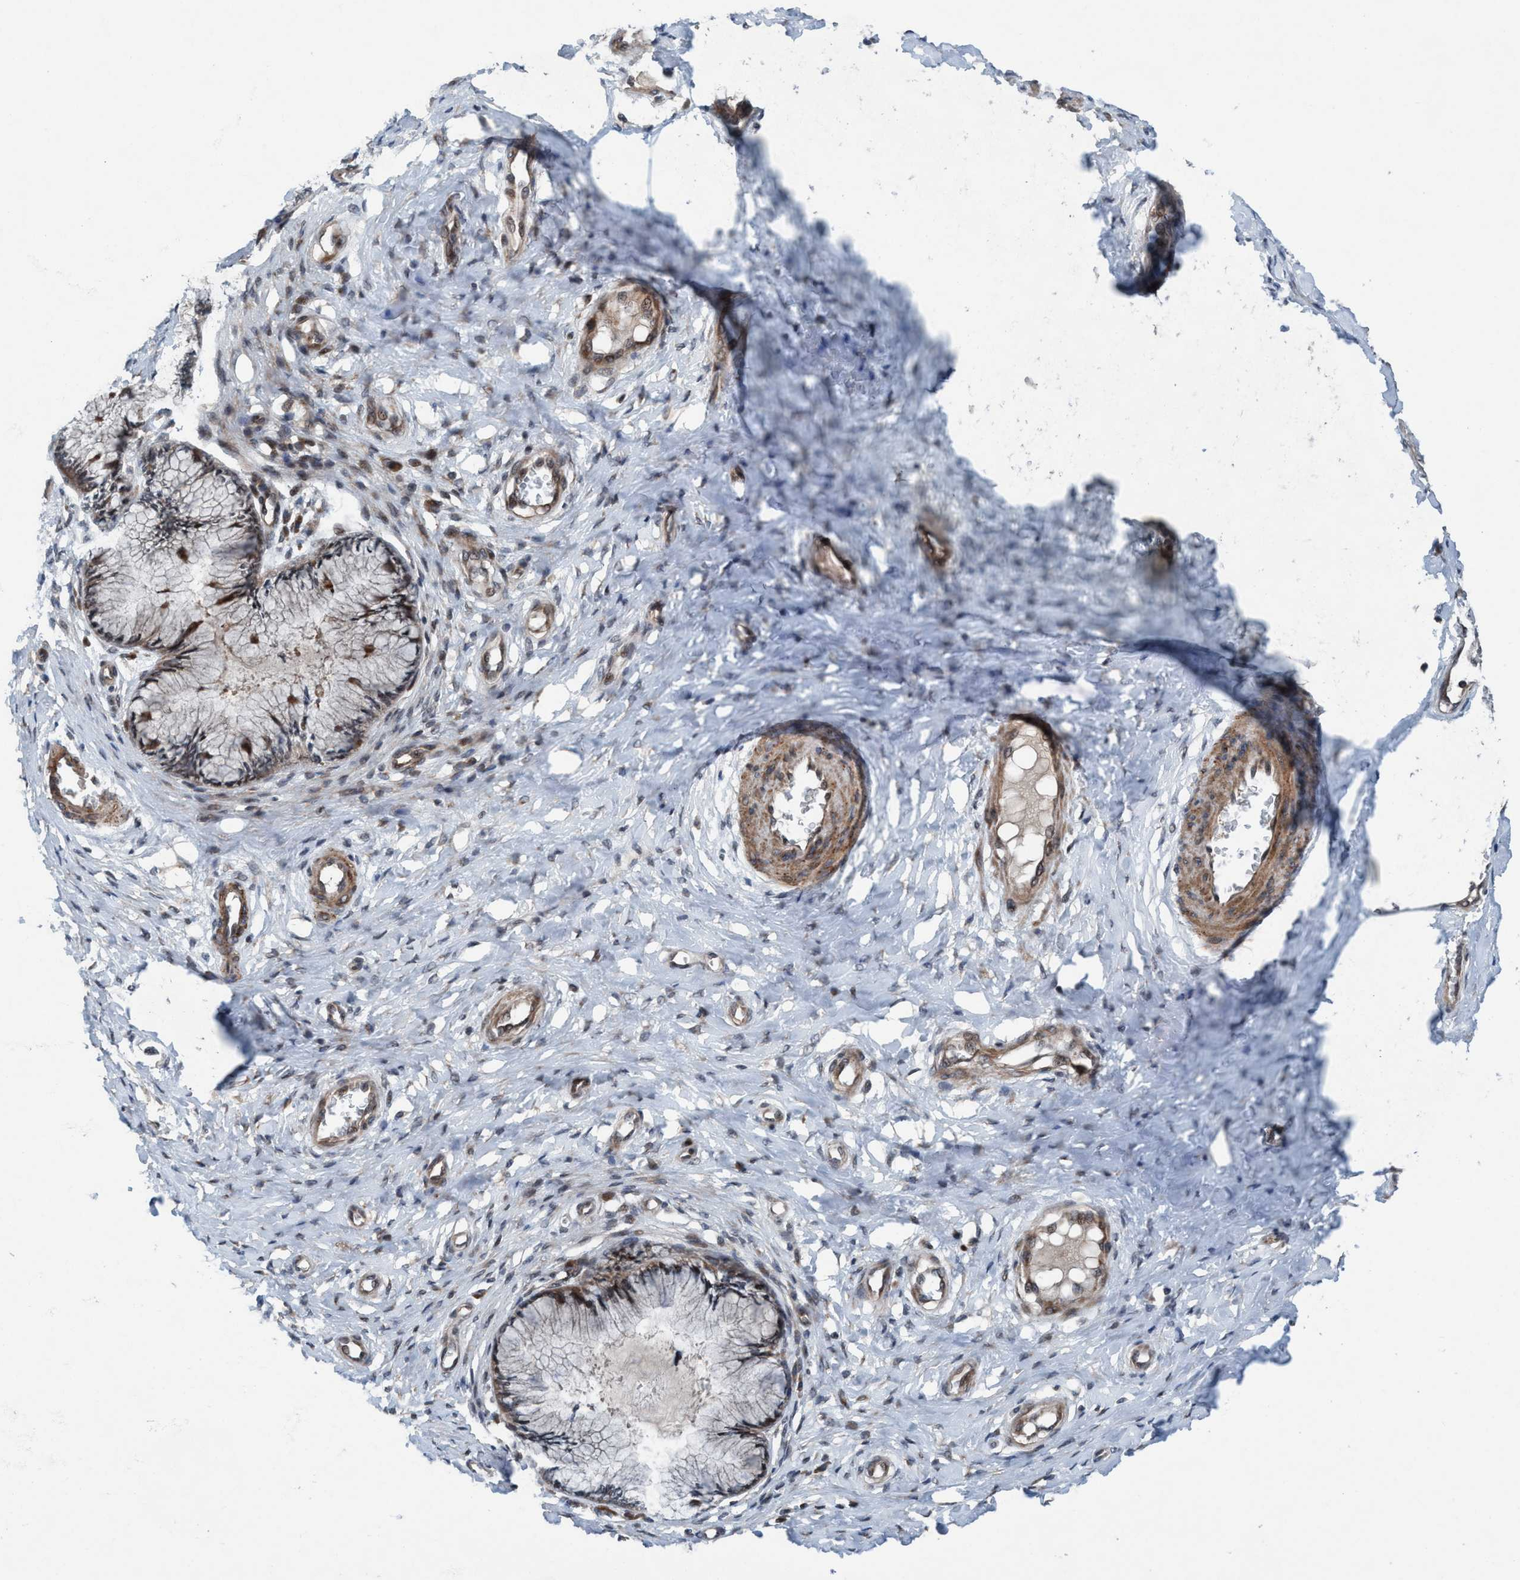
{"staining": {"intensity": "moderate", "quantity": "<25%", "location": "cytoplasmic/membranous"}, "tissue": "cervix", "cell_type": "Glandular cells", "image_type": "normal", "snomed": [{"axis": "morphology", "description": "Normal tissue, NOS"}, {"axis": "topography", "description": "Cervix"}], "caption": "Protein analysis of benign cervix reveals moderate cytoplasmic/membranous positivity in about <25% of glandular cells.", "gene": "NISCH", "patient": {"sex": "female", "age": 55}}